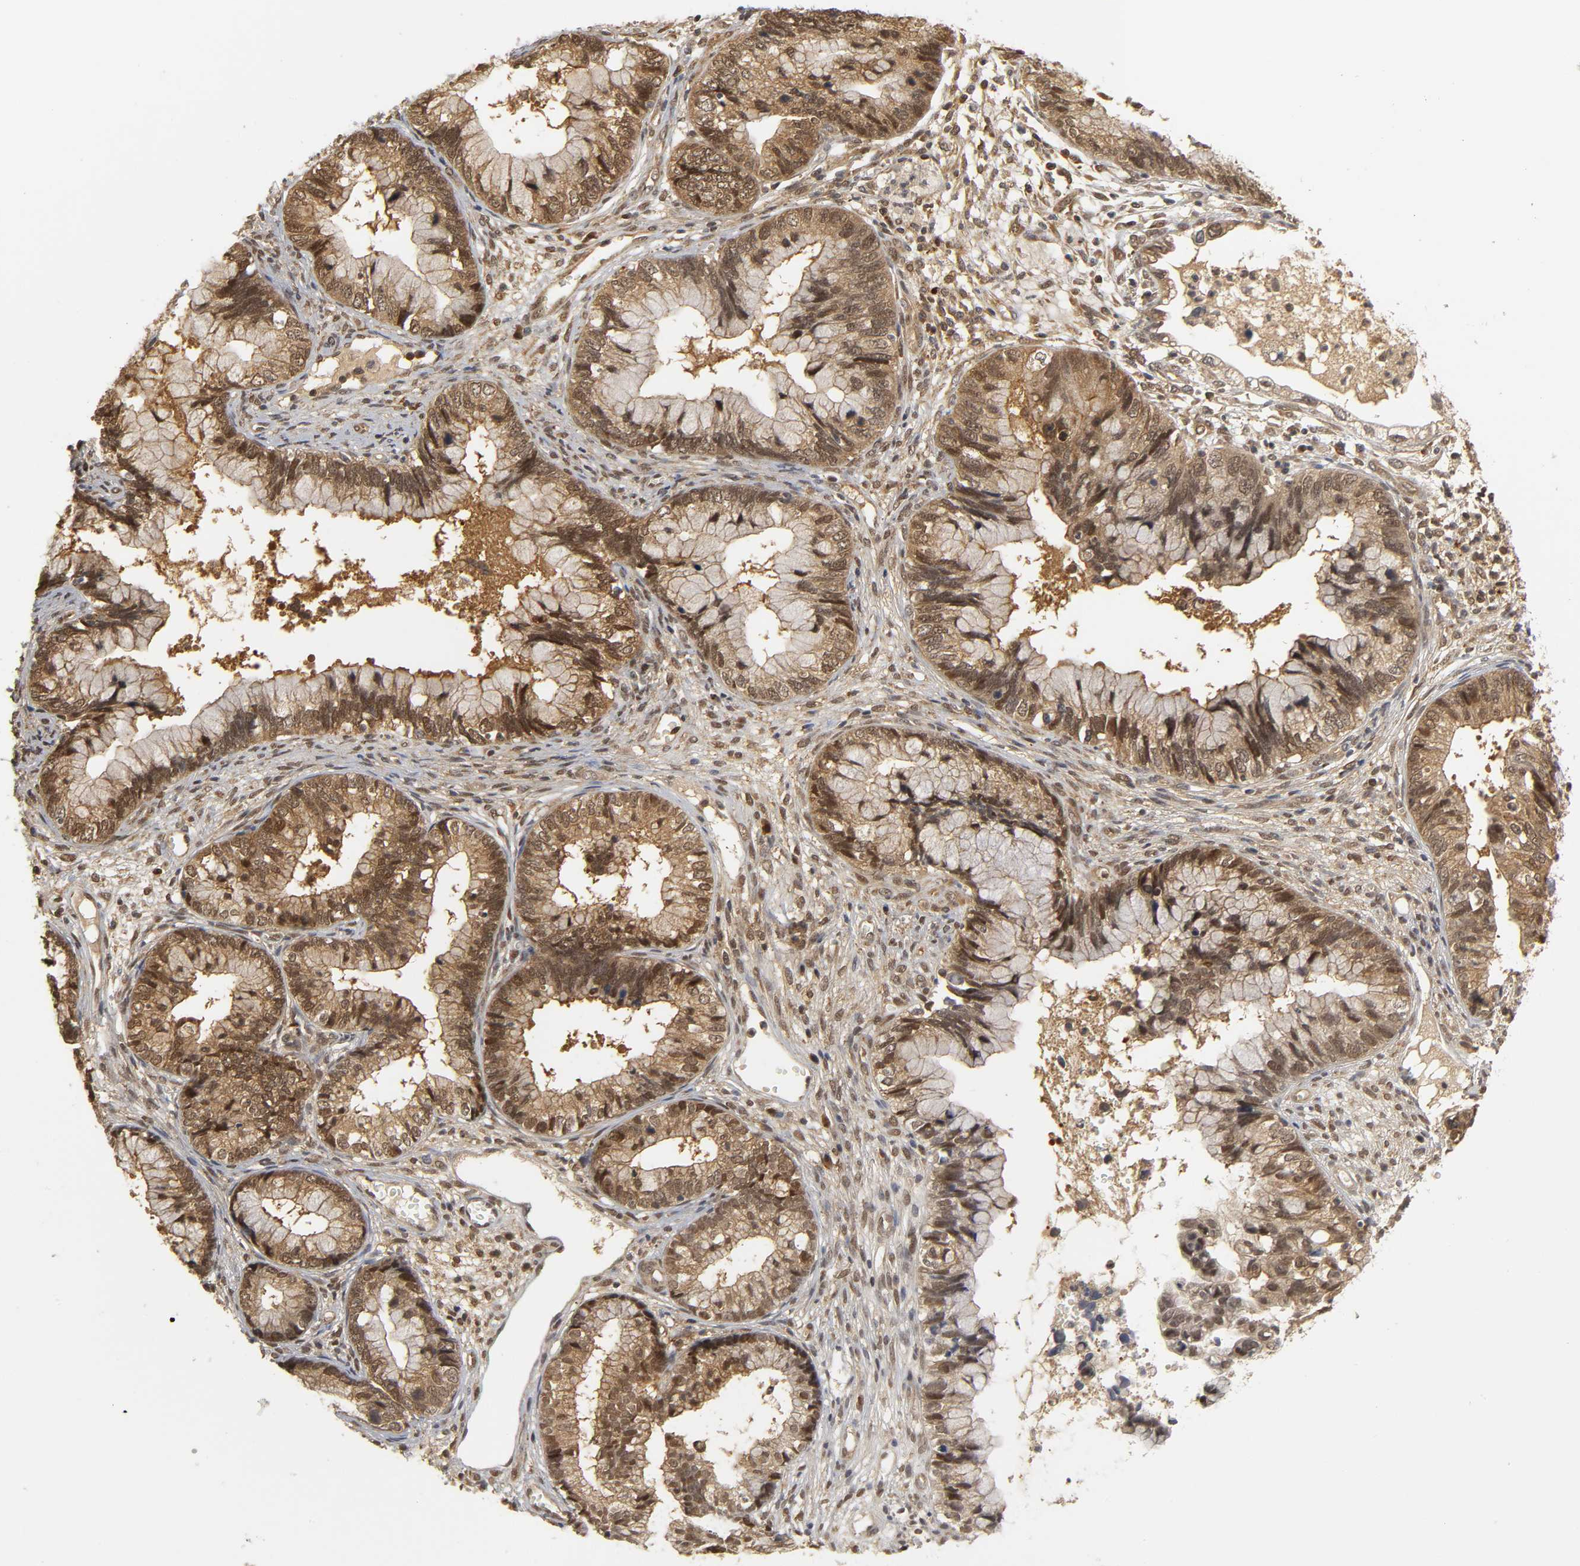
{"staining": {"intensity": "strong", "quantity": ">75%", "location": "cytoplasmic/membranous,nuclear"}, "tissue": "cervical cancer", "cell_type": "Tumor cells", "image_type": "cancer", "snomed": [{"axis": "morphology", "description": "Adenocarcinoma, NOS"}, {"axis": "topography", "description": "Cervix"}], "caption": "Protein analysis of cervical cancer (adenocarcinoma) tissue demonstrates strong cytoplasmic/membranous and nuclear expression in approximately >75% of tumor cells.", "gene": "PARK7", "patient": {"sex": "female", "age": 44}}